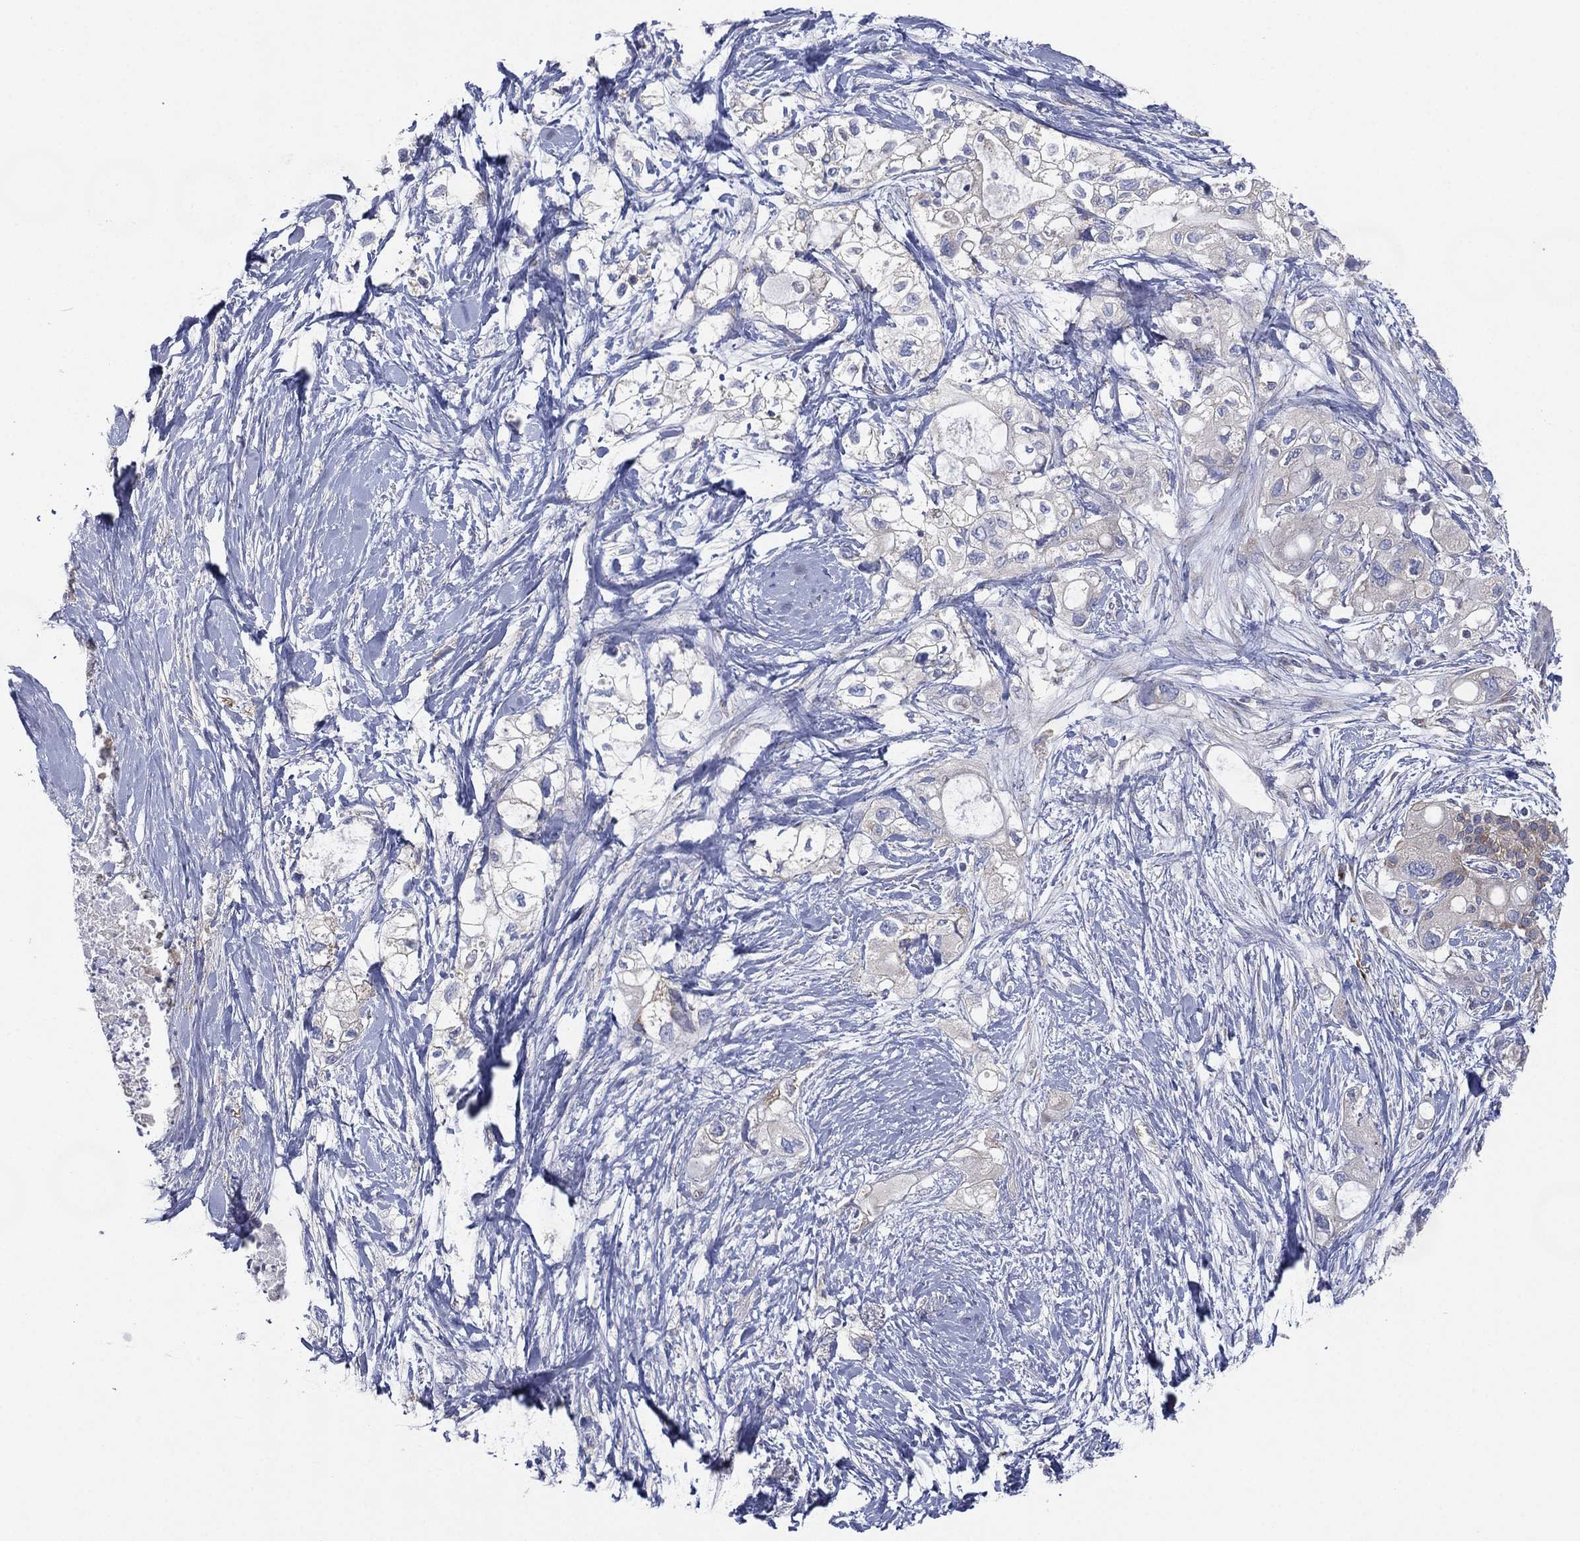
{"staining": {"intensity": "negative", "quantity": "none", "location": "none"}, "tissue": "pancreatic cancer", "cell_type": "Tumor cells", "image_type": "cancer", "snomed": [{"axis": "morphology", "description": "Adenocarcinoma, NOS"}, {"axis": "topography", "description": "Pancreas"}], "caption": "Protein analysis of pancreatic adenocarcinoma displays no significant positivity in tumor cells.", "gene": "ATP8A2", "patient": {"sex": "female", "age": 56}}